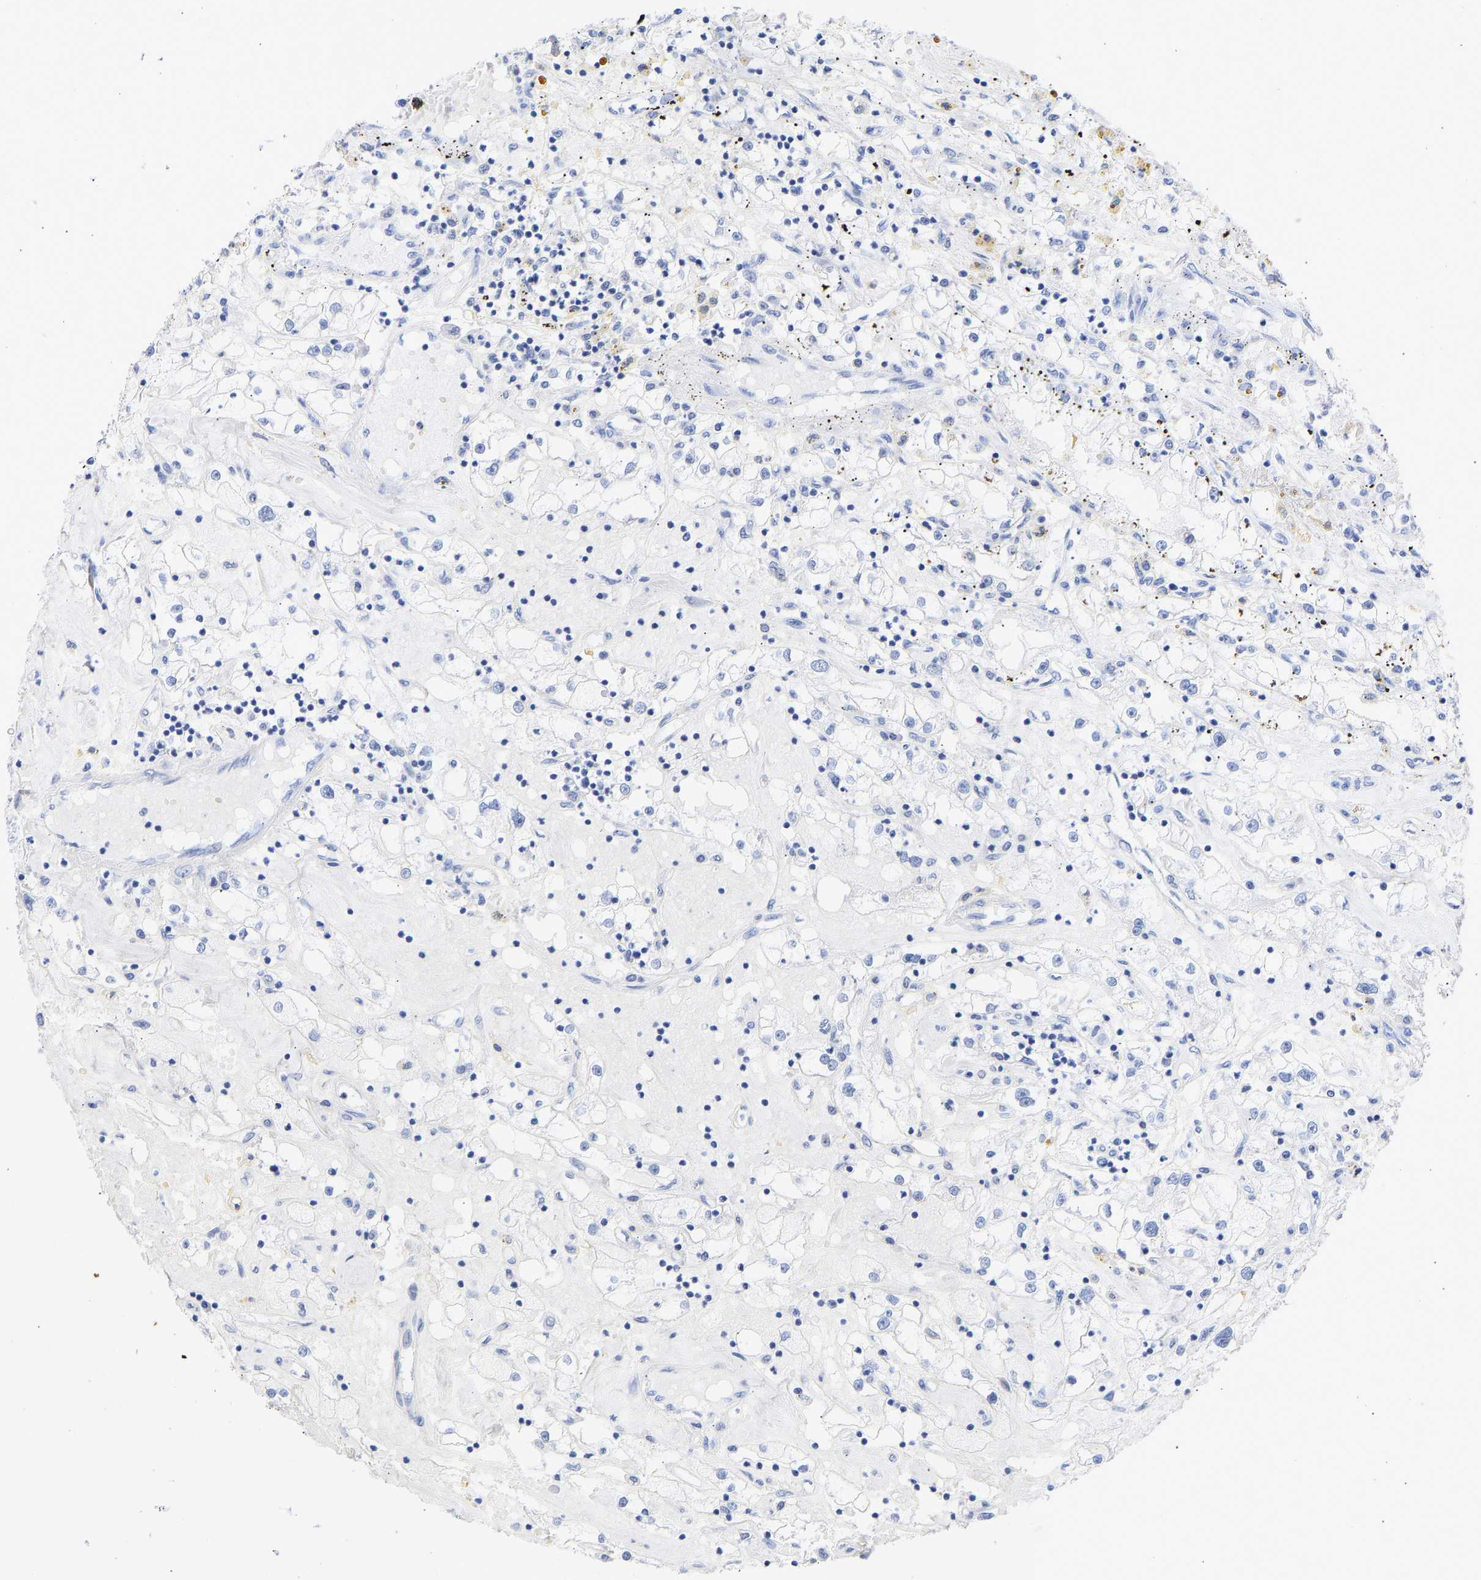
{"staining": {"intensity": "negative", "quantity": "none", "location": "none"}, "tissue": "renal cancer", "cell_type": "Tumor cells", "image_type": "cancer", "snomed": [{"axis": "morphology", "description": "Adenocarcinoma, NOS"}, {"axis": "topography", "description": "Kidney"}], "caption": "This is an IHC micrograph of human renal cancer (adenocarcinoma). There is no positivity in tumor cells.", "gene": "KRT1", "patient": {"sex": "male", "age": 56}}